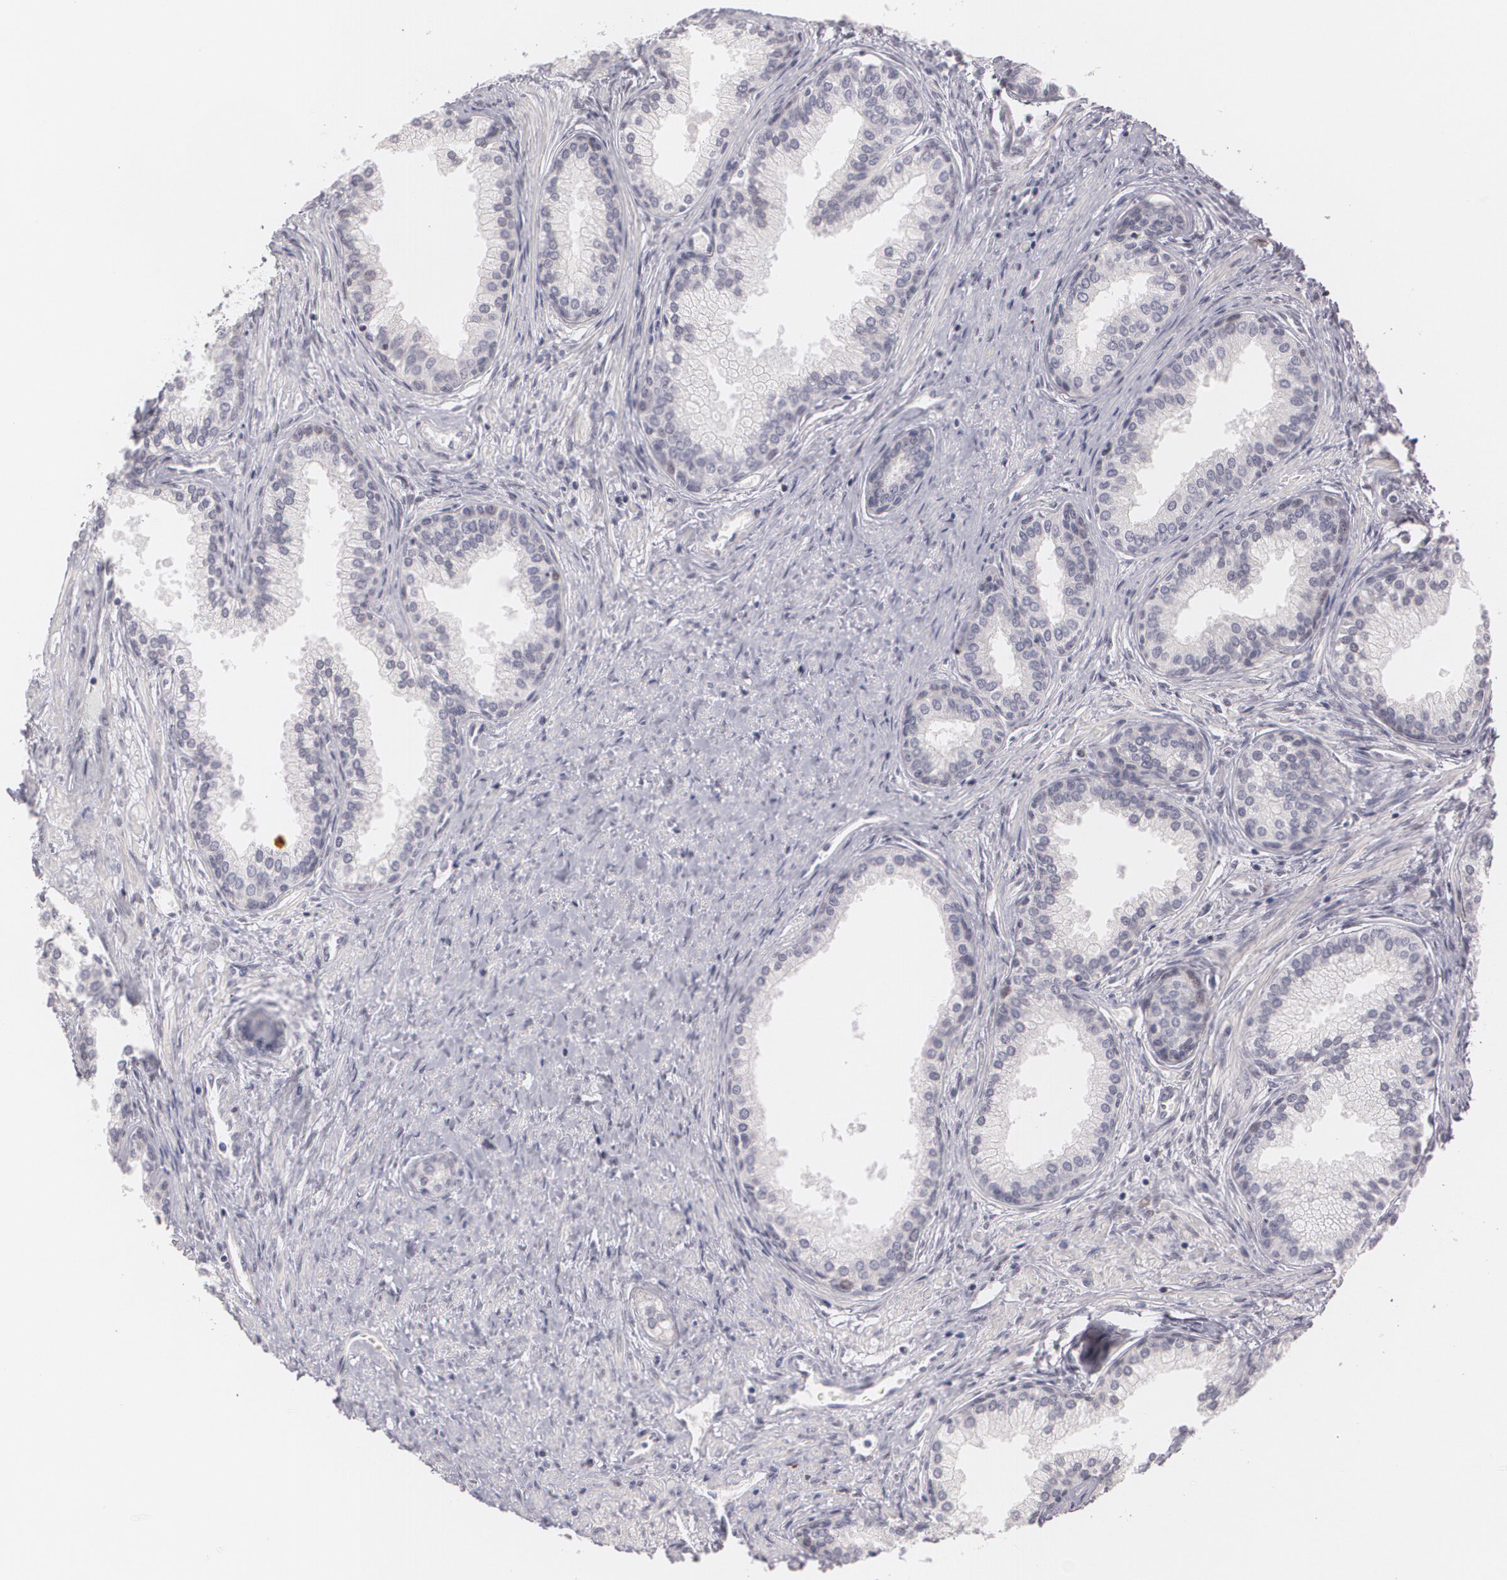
{"staining": {"intensity": "moderate", "quantity": "25%-75%", "location": "cytoplasmic/membranous,nuclear"}, "tissue": "prostate", "cell_type": "Glandular cells", "image_type": "normal", "snomed": [{"axis": "morphology", "description": "Normal tissue, NOS"}, {"axis": "topography", "description": "Prostate"}], "caption": "Approximately 25%-75% of glandular cells in unremarkable prostate display moderate cytoplasmic/membranous,nuclear protein expression as visualized by brown immunohistochemical staining.", "gene": "ZBTB16", "patient": {"sex": "male", "age": 68}}